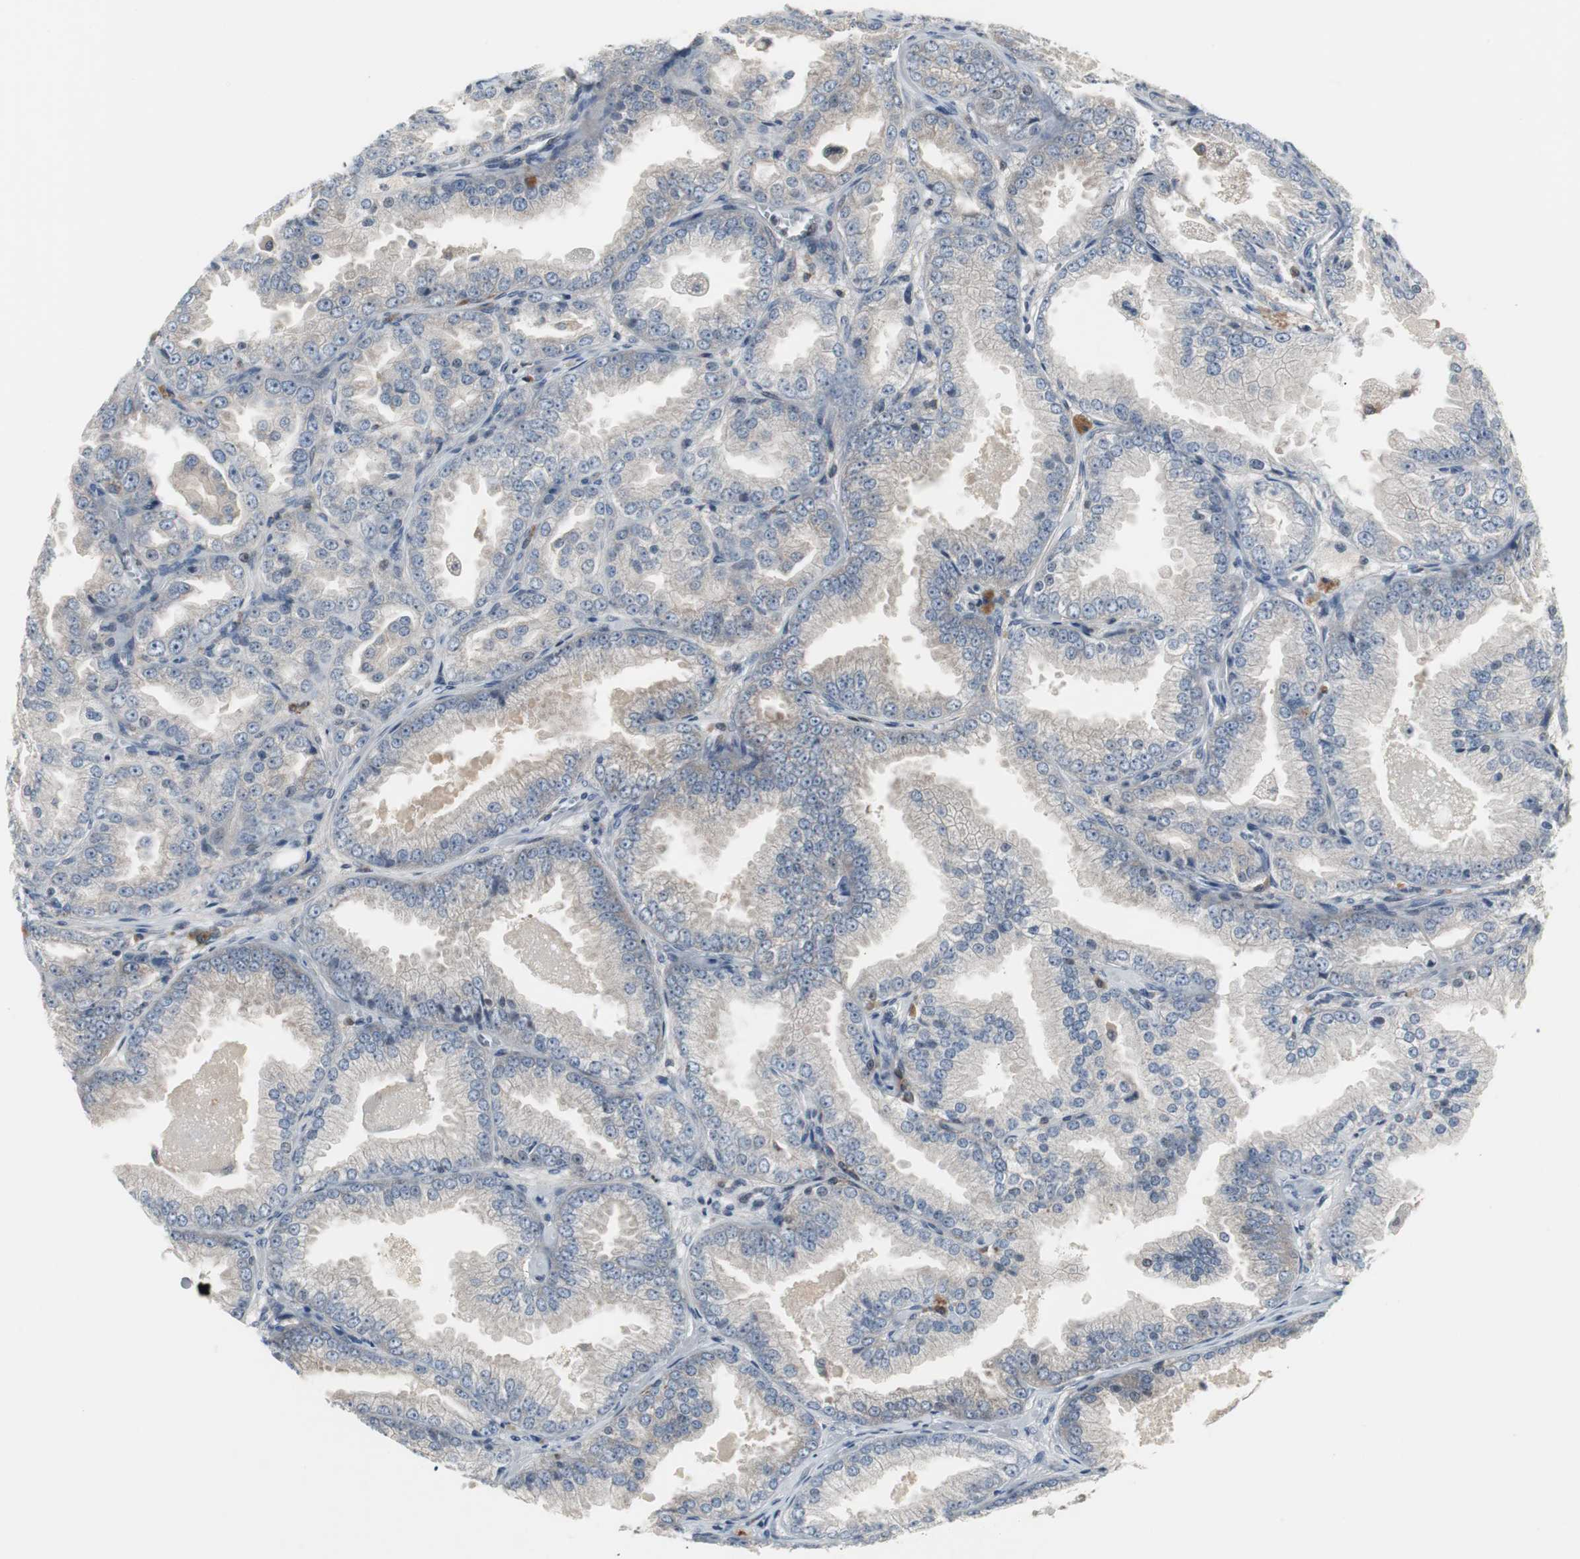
{"staining": {"intensity": "negative", "quantity": "none", "location": "none"}, "tissue": "prostate cancer", "cell_type": "Tumor cells", "image_type": "cancer", "snomed": [{"axis": "morphology", "description": "Adenocarcinoma, High grade"}, {"axis": "topography", "description": "Prostate"}], "caption": "High magnification brightfield microscopy of adenocarcinoma (high-grade) (prostate) stained with DAB (3,3'-diaminobenzidine) (brown) and counterstained with hematoxylin (blue): tumor cells show no significant expression.", "gene": "GRK2", "patient": {"sex": "male", "age": 61}}